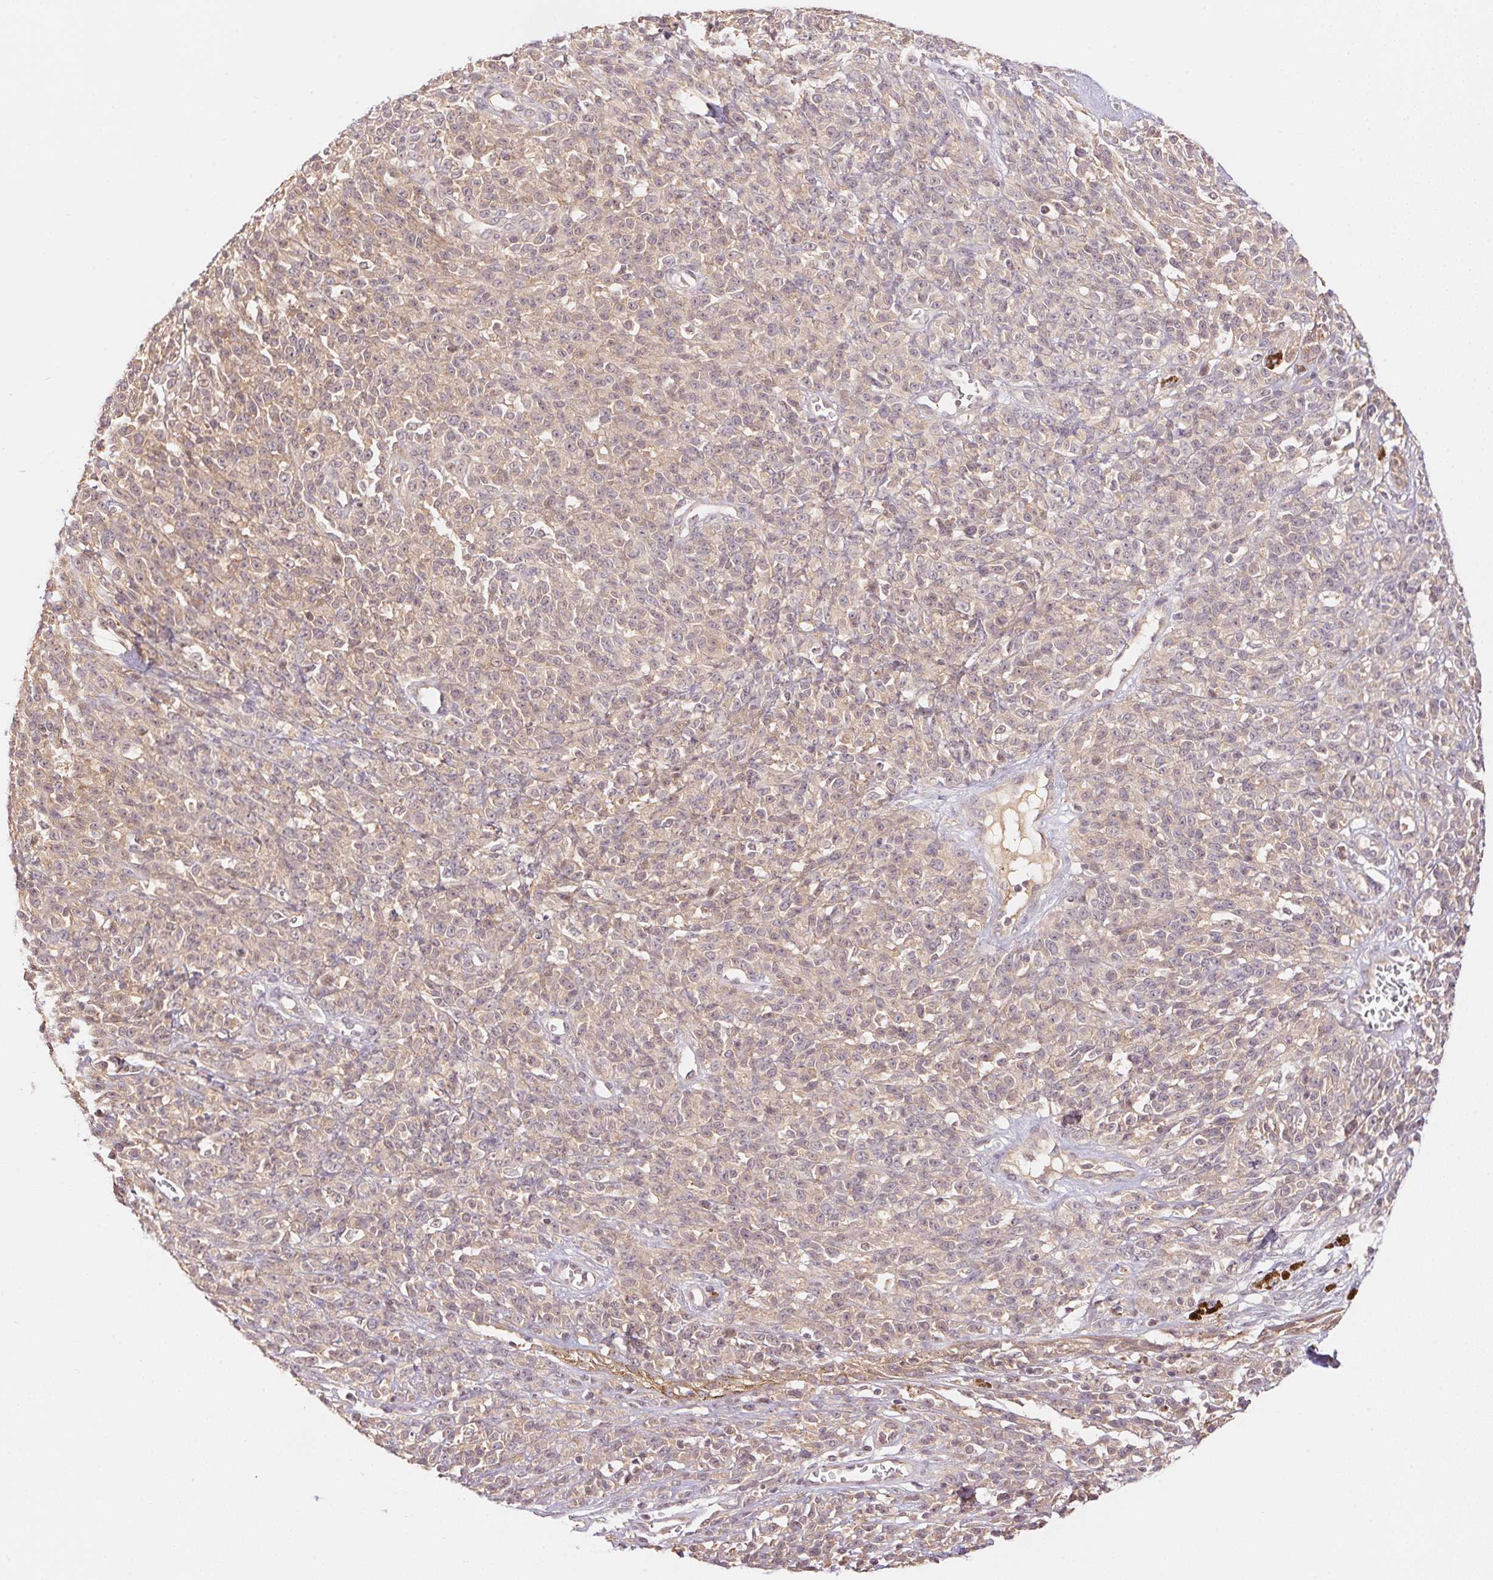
{"staining": {"intensity": "weak", "quantity": "25%-75%", "location": "cytoplasmic/membranous"}, "tissue": "melanoma", "cell_type": "Tumor cells", "image_type": "cancer", "snomed": [{"axis": "morphology", "description": "Malignant melanoma, NOS"}, {"axis": "topography", "description": "Skin"}, {"axis": "topography", "description": "Skin of trunk"}], "caption": "This is an image of immunohistochemistry (IHC) staining of melanoma, which shows weak positivity in the cytoplasmic/membranous of tumor cells.", "gene": "BNIP5", "patient": {"sex": "male", "age": 74}}